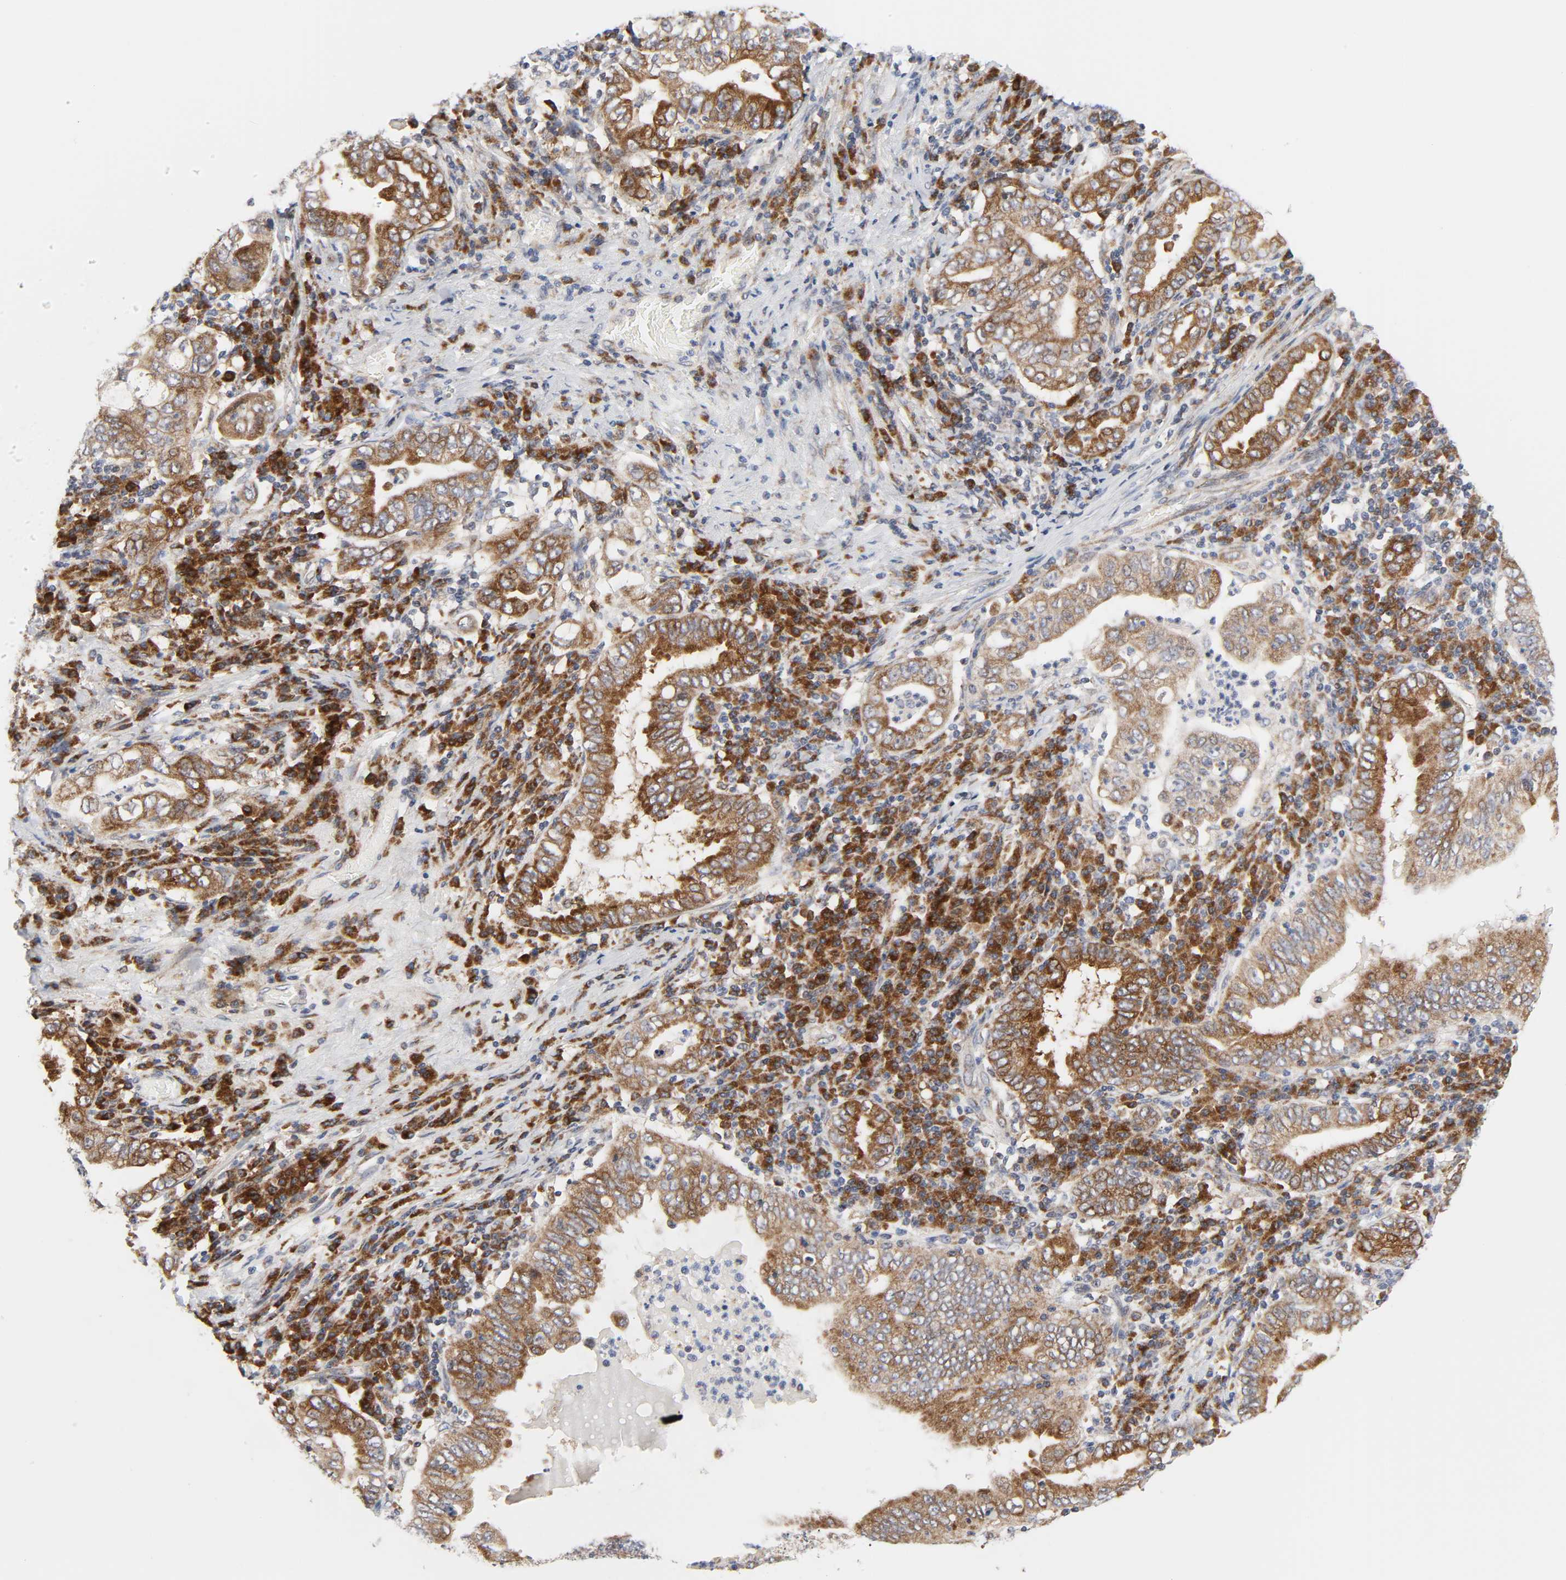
{"staining": {"intensity": "moderate", "quantity": ">75%", "location": "cytoplasmic/membranous"}, "tissue": "stomach cancer", "cell_type": "Tumor cells", "image_type": "cancer", "snomed": [{"axis": "morphology", "description": "Normal tissue, NOS"}, {"axis": "morphology", "description": "Adenocarcinoma, NOS"}, {"axis": "topography", "description": "Esophagus"}, {"axis": "topography", "description": "Stomach, upper"}, {"axis": "topography", "description": "Peripheral nerve tissue"}], "caption": "A medium amount of moderate cytoplasmic/membranous expression is present in approximately >75% of tumor cells in stomach cancer (adenocarcinoma) tissue.", "gene": "BAX", "patient": {"sex": "male", "age": 62}}